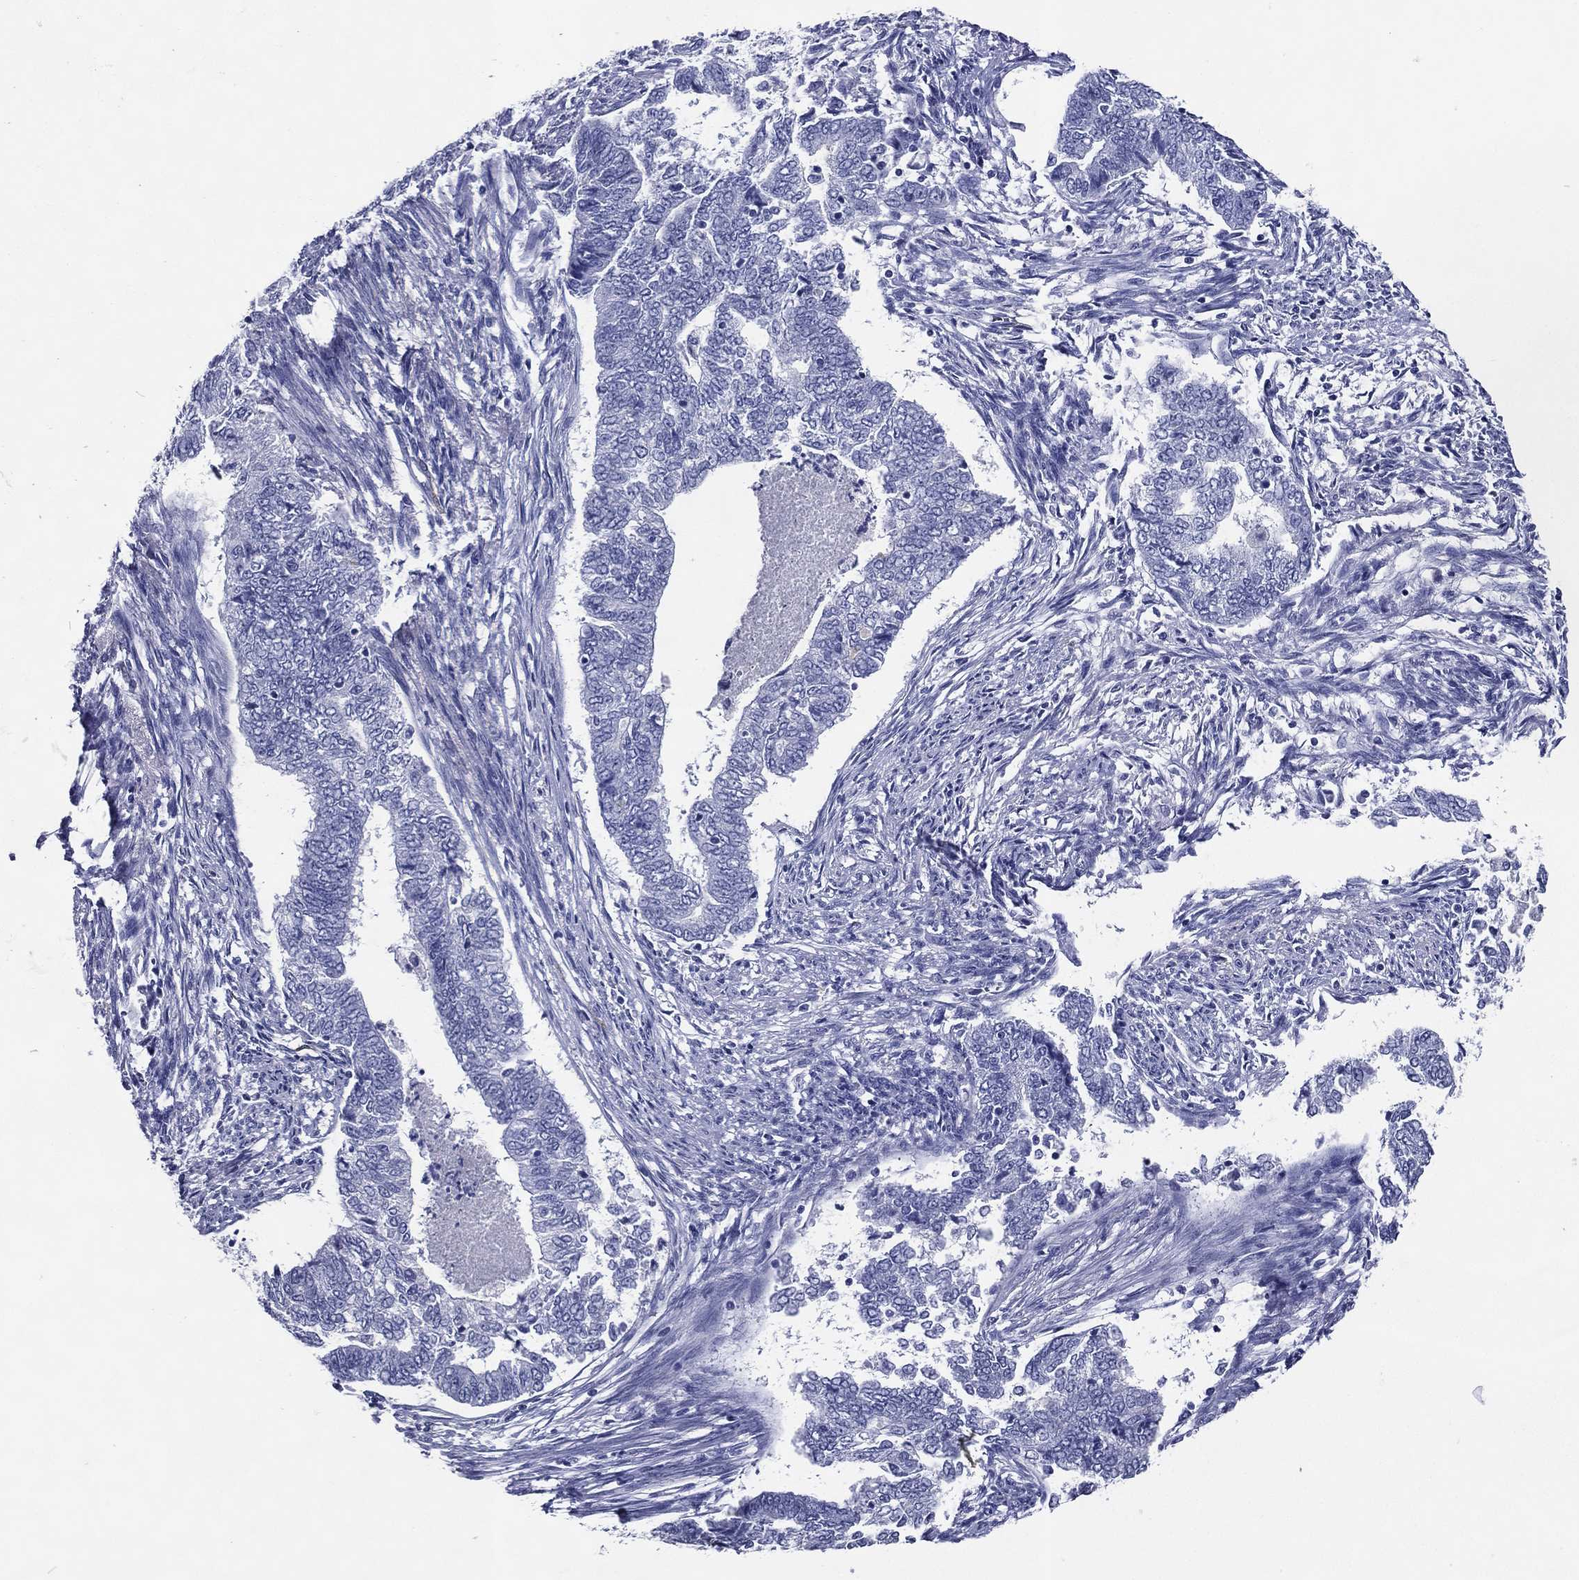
{"staining": {"intensity": "negative", "quantity": "none", "location": "none"}, "tissue": "endometrial cancer", "cell_type": "Tumor cells", "image_type": "cancer", "snomed": [{"axis": "morphology", "description": "Adenocarcinoma, NOS"}, {"axis": "topography", "description": "Endometrium"}], "caption": "The photomicrograph shows no significant expression in tumor cells of endometrial cancer. (DAB immunohistochemistry with hematoxylin counter stain).", "gene": "ACE2", "patient": {"sex": "female", "age": 65}}